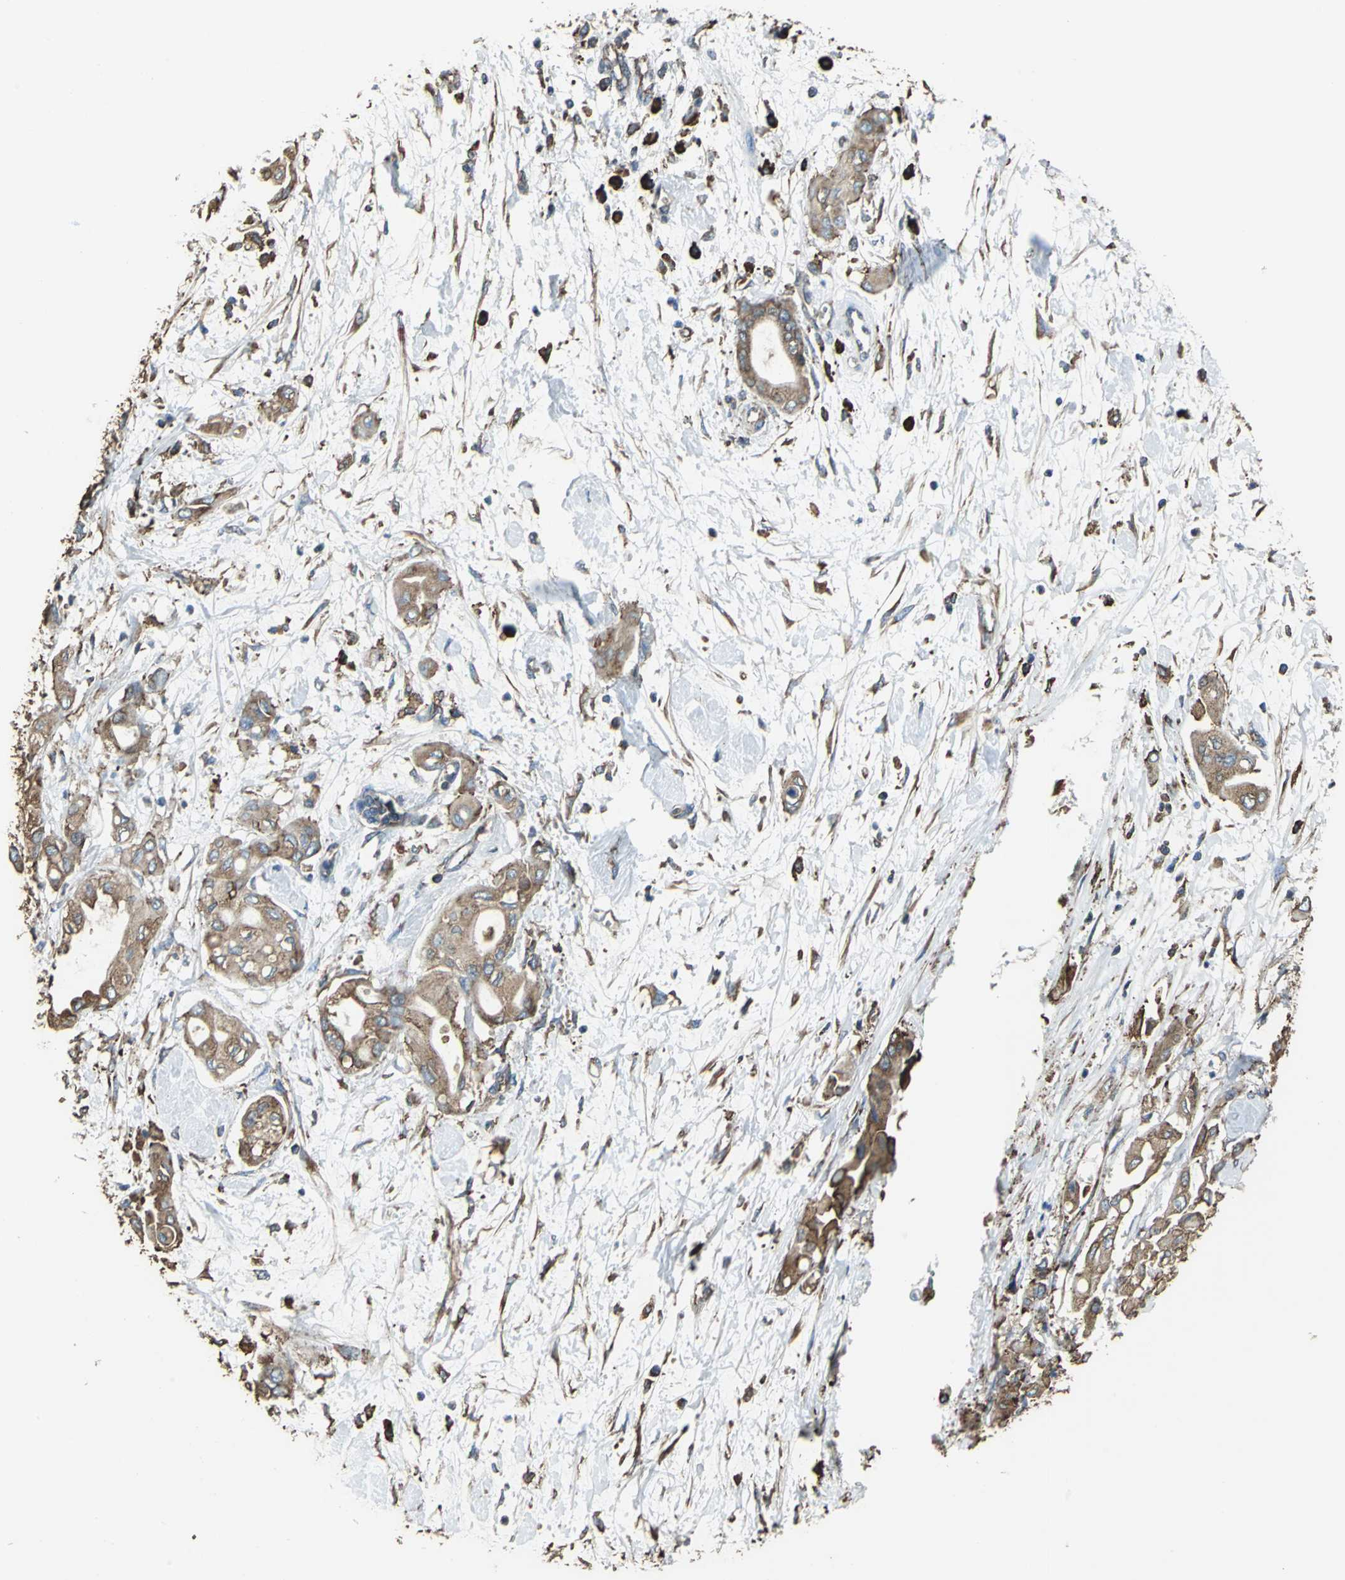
{"staining": {"intensity": "strong", "quantity": ">75%", "location": "cytoplasmic/membranous"}, "tissue": "pancreatic cancer", "cell_type": "Tumor cells", "image_type": "cancer", "snomed": [{"axis": "morphology", "description": "Adenocarcinoma, NOS"}, {"axis": "morphology", "description": "Adenocarcinoma, metastatic, NOS"}, {"axis": "topography", "description": "Lymph node"}, {"axis": "topography", "description": "Pancreas"}, {"axis": "topography", "description": "Duodenum"}], "caption": "A high amount of strong cytoplasmic/membranous positivity is seen in about >75% of tumor cells in pancreatic adenocarcinoma tissue. (DAB (3,3'-diaminobenzidine) IHC, brown staining for protein, blue staining for nuclei).", "gene": "GPANK1", "patient": {"sex": "female", "age": 64}}